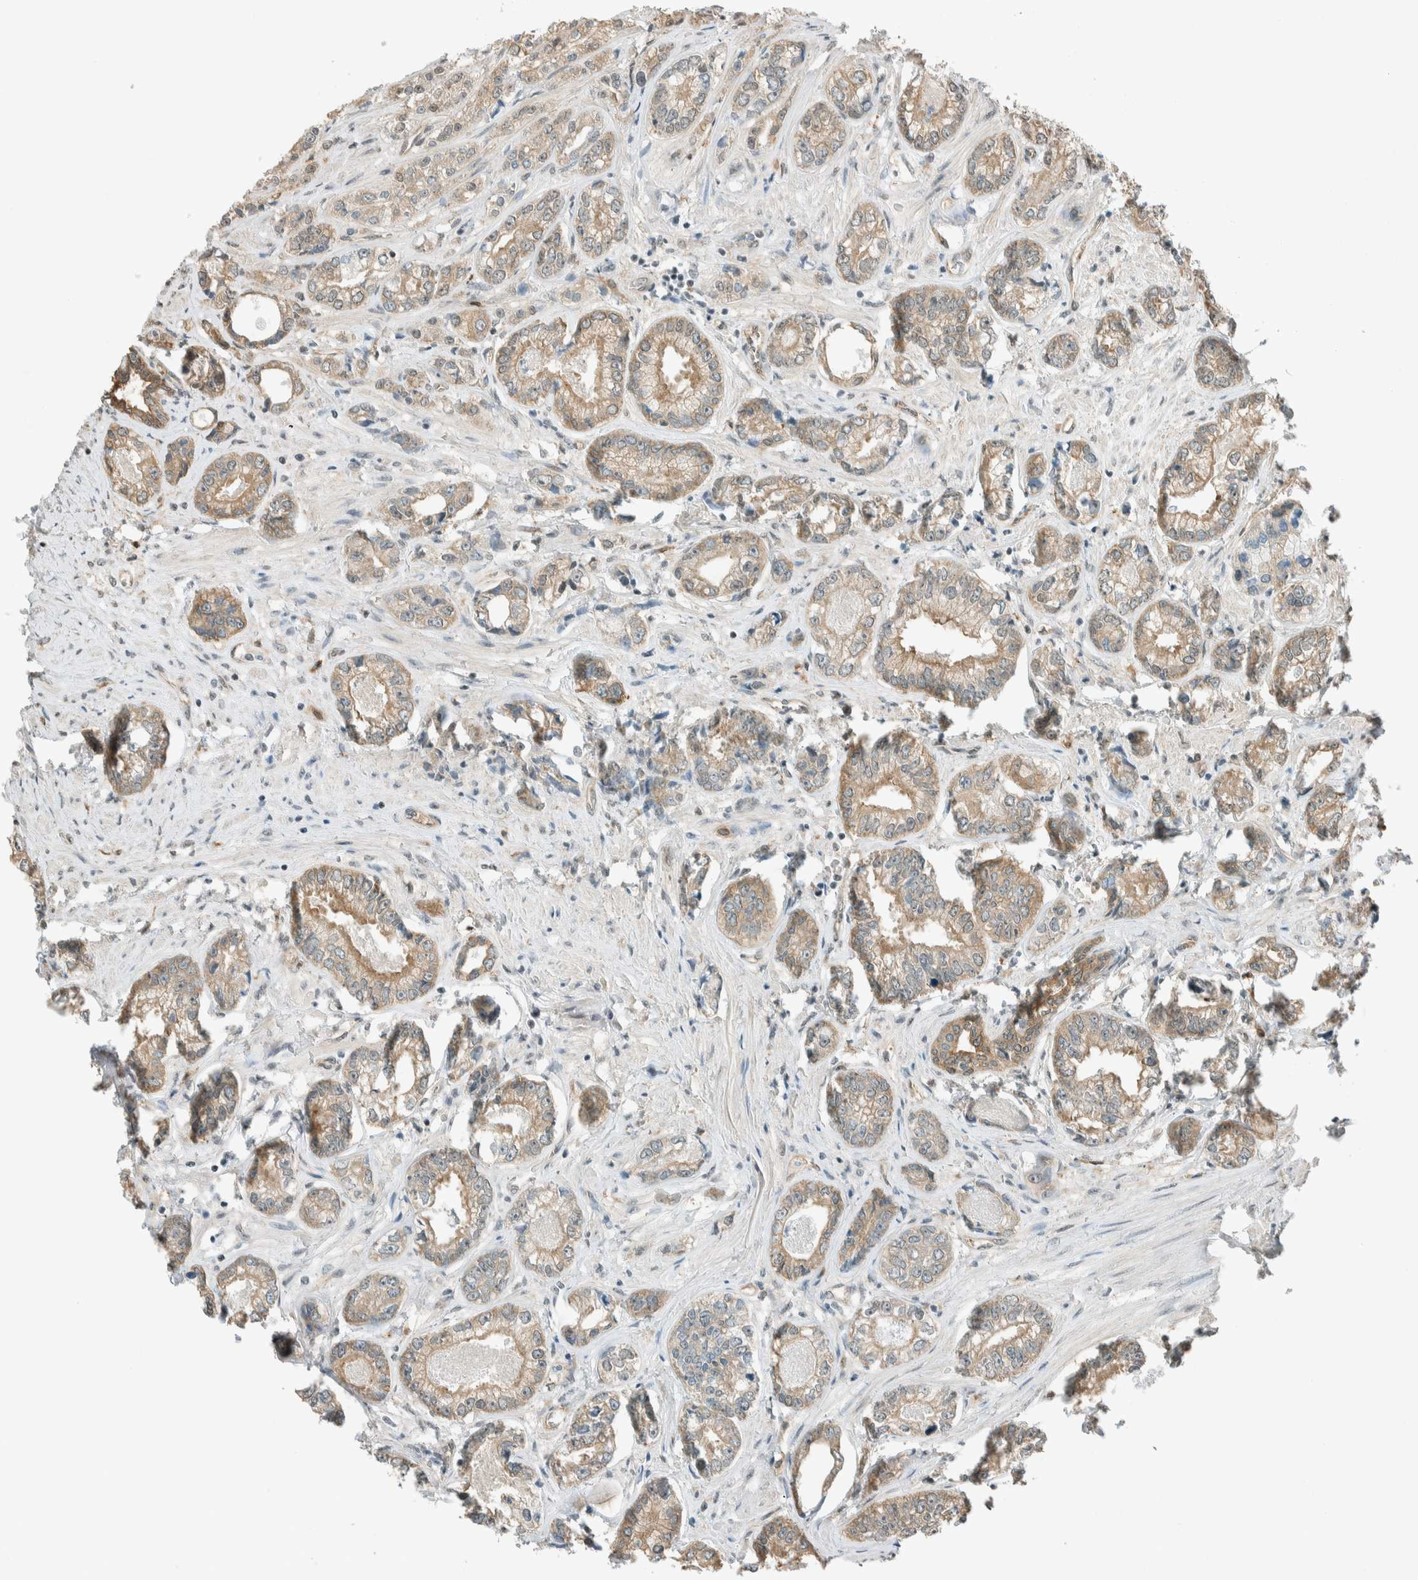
{"staining": {"intensity": "weak", "quantity": ">75%", "location": "cytoplasmic/membranous"}, "tissue": "prostate cancer", "cell_type": "Tumor cells", "image_type": "cancer", "snomed": [{"axis": "morphology", "description": "Adenocarcinoma, High grade"}, {"axis": "topography", "description": "Prostate"}], "caption": "Brown immunohistochemical staining in prostate cancer shows weak cytoplasmic/membranous expression in about >75% of tumor cells. Using DAB (brown) and hematoxylin (blue) stains, captured at high magnification using brightfield microscopy.", "gene": "NIBAN2", "patient": {"sex": "male", "age": 61}}